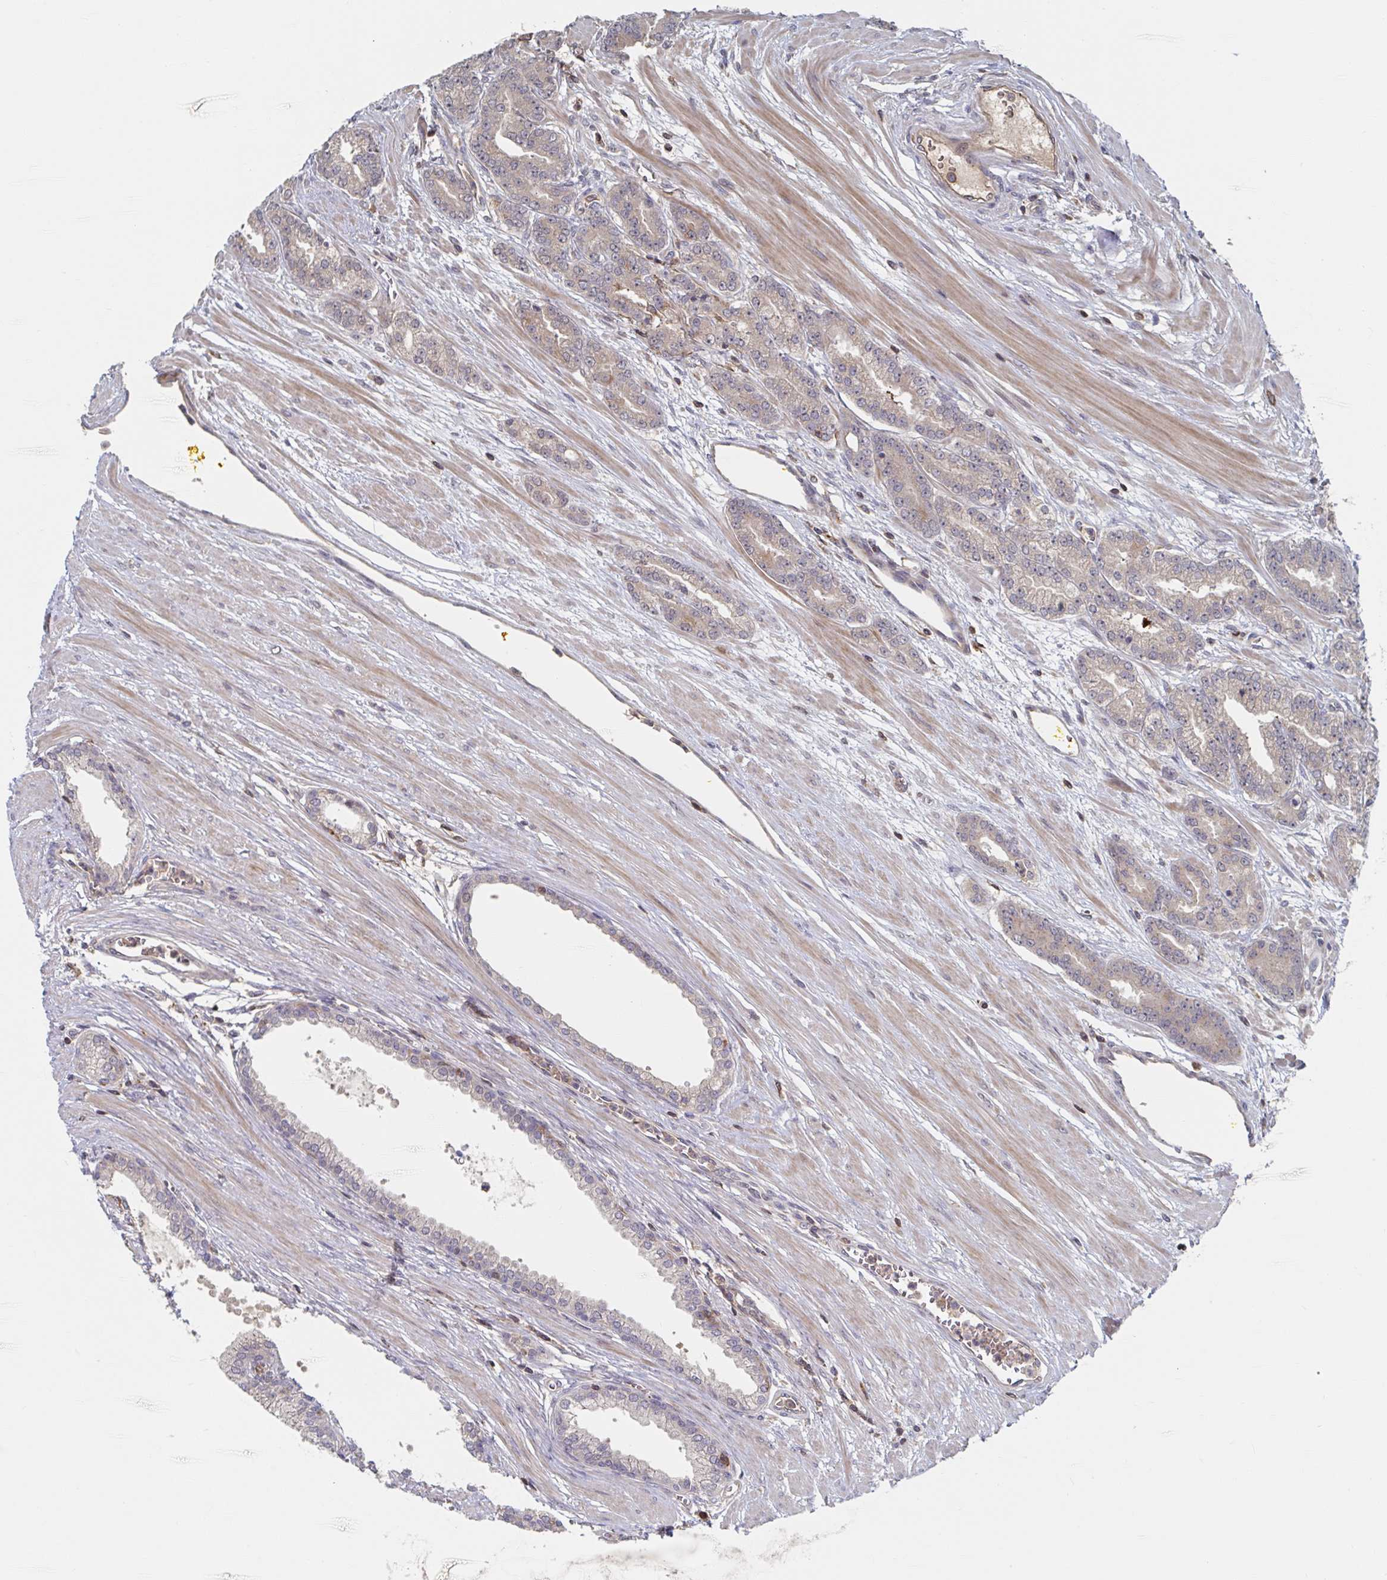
{"staining": {"intensity": "weak", "quantity": ">75%", "location": "cytoplasmic/membranous"}, "tissue": "prostate cancer", "cell_type": "Tumor cells", "image_type": "cancer", "snomed": [{"axis": "morphology", "description": "Adenocarcinoma, High grade"}, {"axis": "topography", "description": "Prostate"}], "caption": "Tumor cells reveal weak cytoplasmic/membranous staining in approximately >75% of cells in prostate cancer (high-grade adenocarcinoma).", "gene": "DHRS12", "patient": {"sex": "male", "age": 60}}